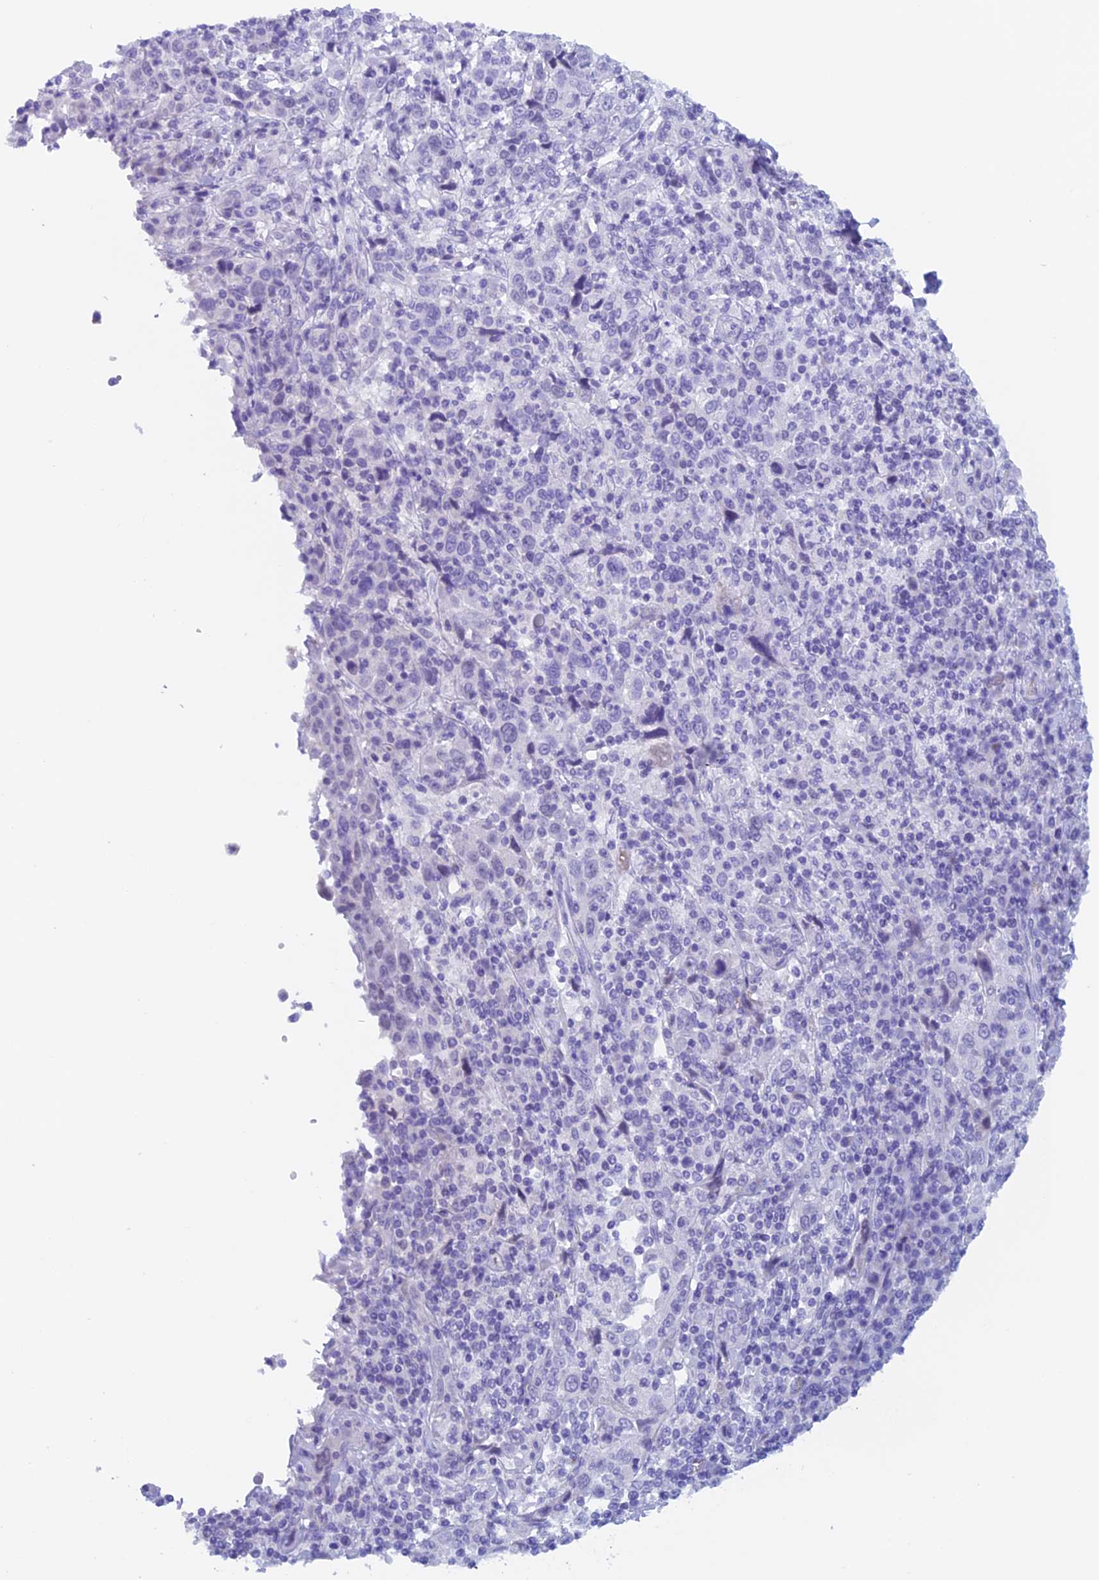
{"staining": {"intensity": "negative", "quantity": "none", "location": "none"}, "tissue": "cervical cancer", "cell_type": "Tumor cells", "image_type": "cancer", "snomed": [{"axis": "morphology", "description": "Squamous cell carcinoma, NOS"}, {"axis": "topography", "description": "Cervix"}], "caption": "This is an immunohistochemistry (IHC) photomicrograph of human cervical cancer. There is no staining in tumor cells.", "gene": "PSMC3IP", "patient": {"sex": "female", "age": 46}}